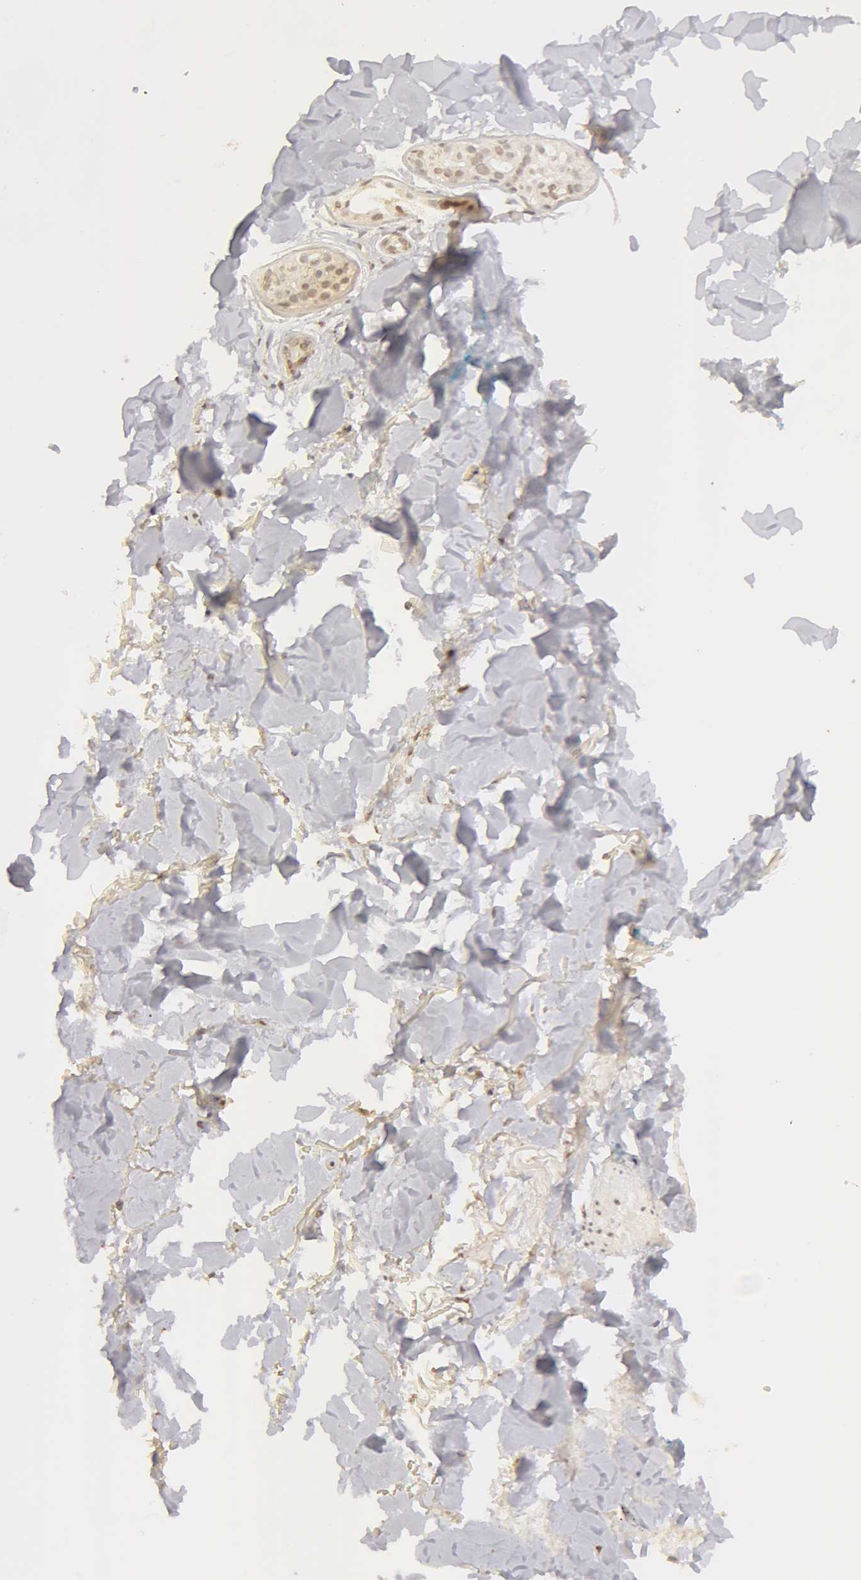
{"staining": {"intensity": "moderate", "quantity": "25%-75%", "location": "cytoplasmic/membranous"}, "tissue": "skin", "cell_type": "Fibroblasts", "image_type": "normal", "snomed": [{"axis": "morphology", "description": "Normal tissue, NOS"}, {"axis": "topography", "description": "Skin"}], "caption": "Moderate cytoplasmic/membranous positivity is identified in approximately 25%-75% of fibroblasts in unremarkable skin.", "gene": "ADAM10", "patient": {"sex": "male", "age": 86}}